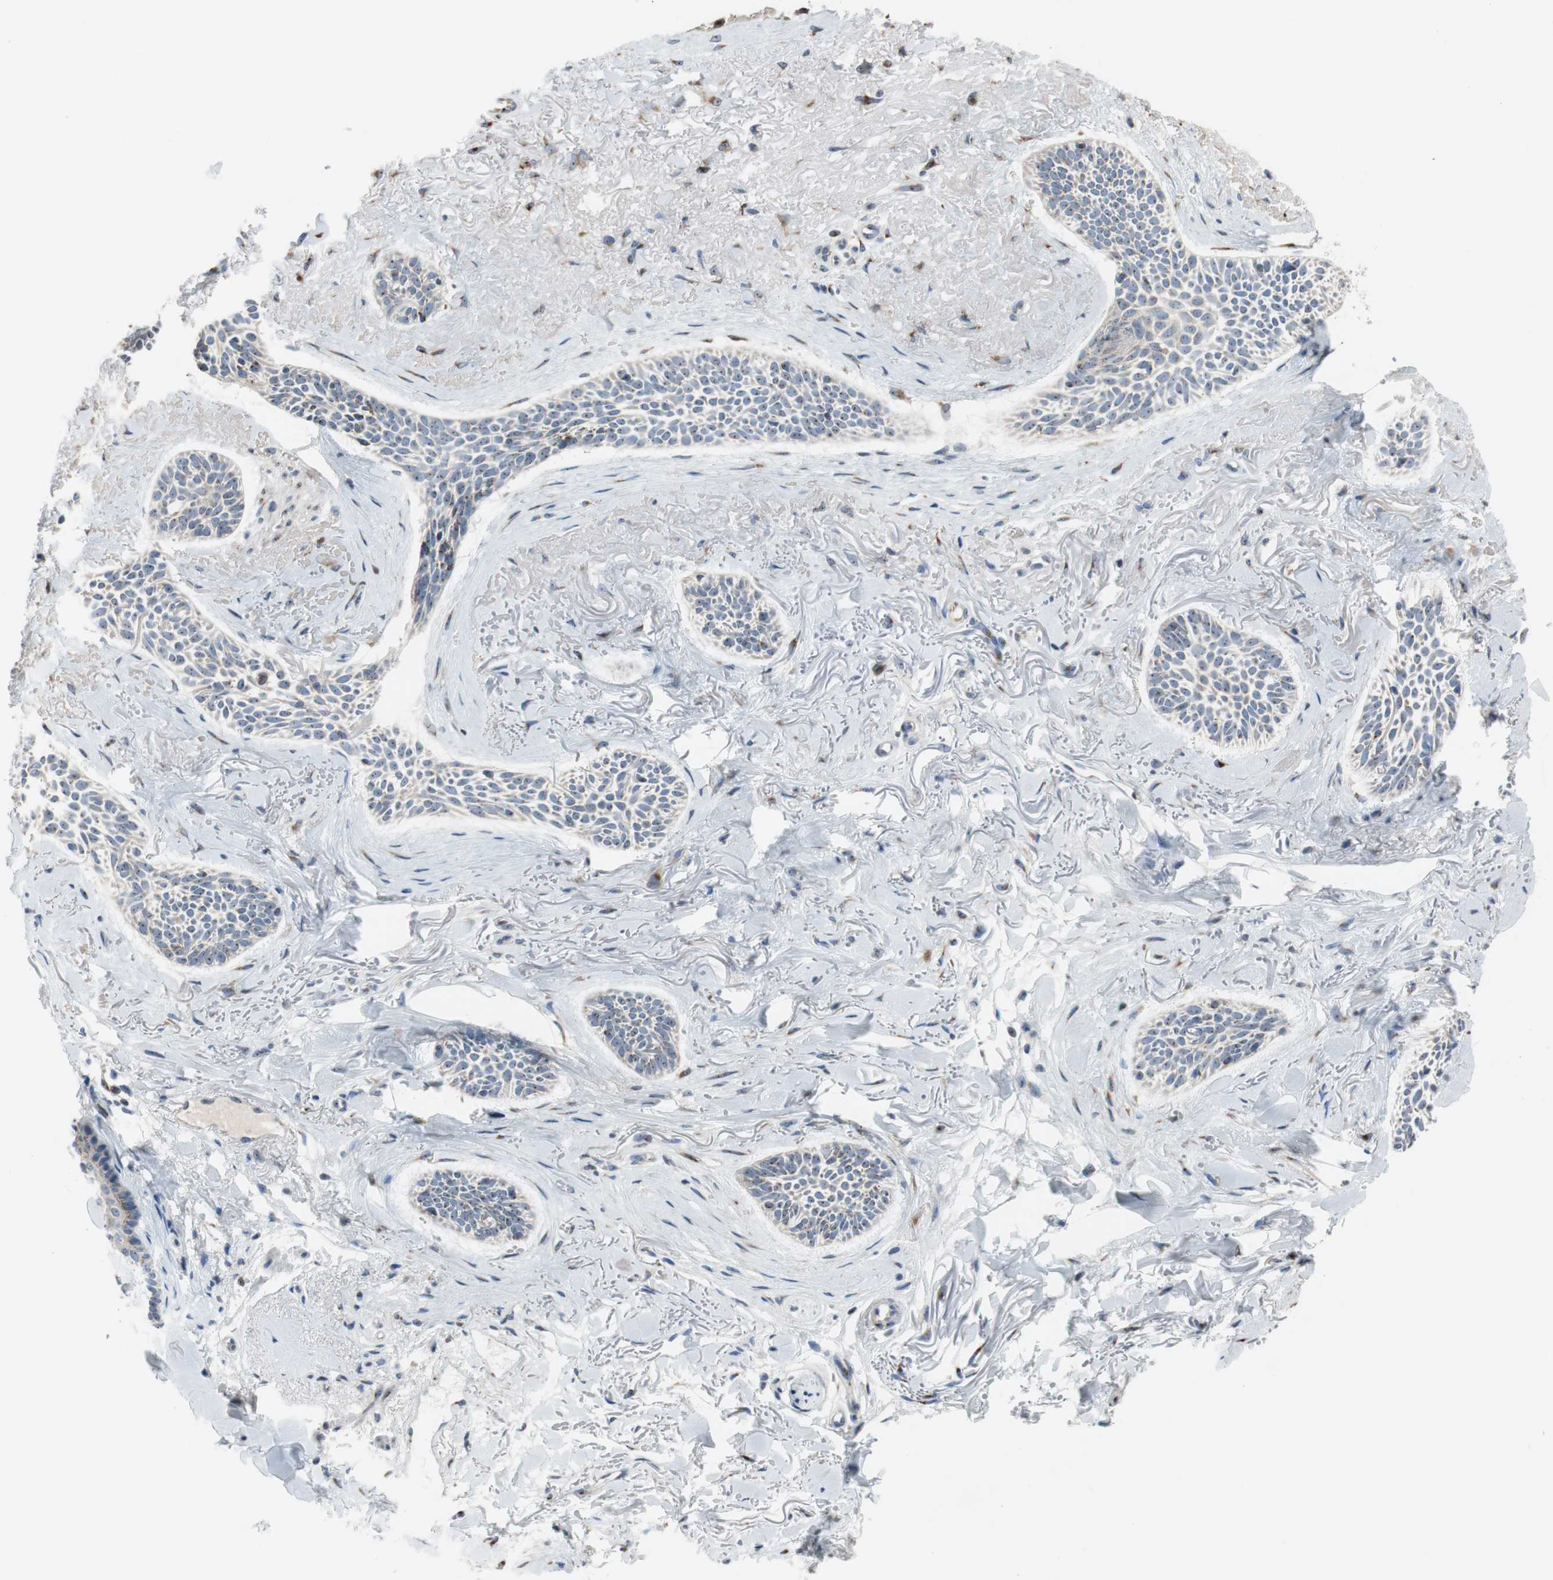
{"staining": {"intensity": "weak", "quantity": ">75%", "location": "cytoplasmic/membranous"}, "tissue": "skin cancer", "cell_type": "Tumor cells", "image_type": "cancer", "snomed": [{"axis": "morphology", "description": "Normal tissue, NOS"}, {"axis": "morphology", "description": "Basal cell carcinoma"}, {"axis": "topography", "description": "Skin"}], "caption": "IHC (DAB (3,3'-diaminobenzidine)) staining of skin cancer (basal cell carcinoma) shows weak cytoplasmic/membranous protein staining in about >75% of tumor cells.", "gene": "TMED7", "patient": {"sex": "female", "age": 84}}